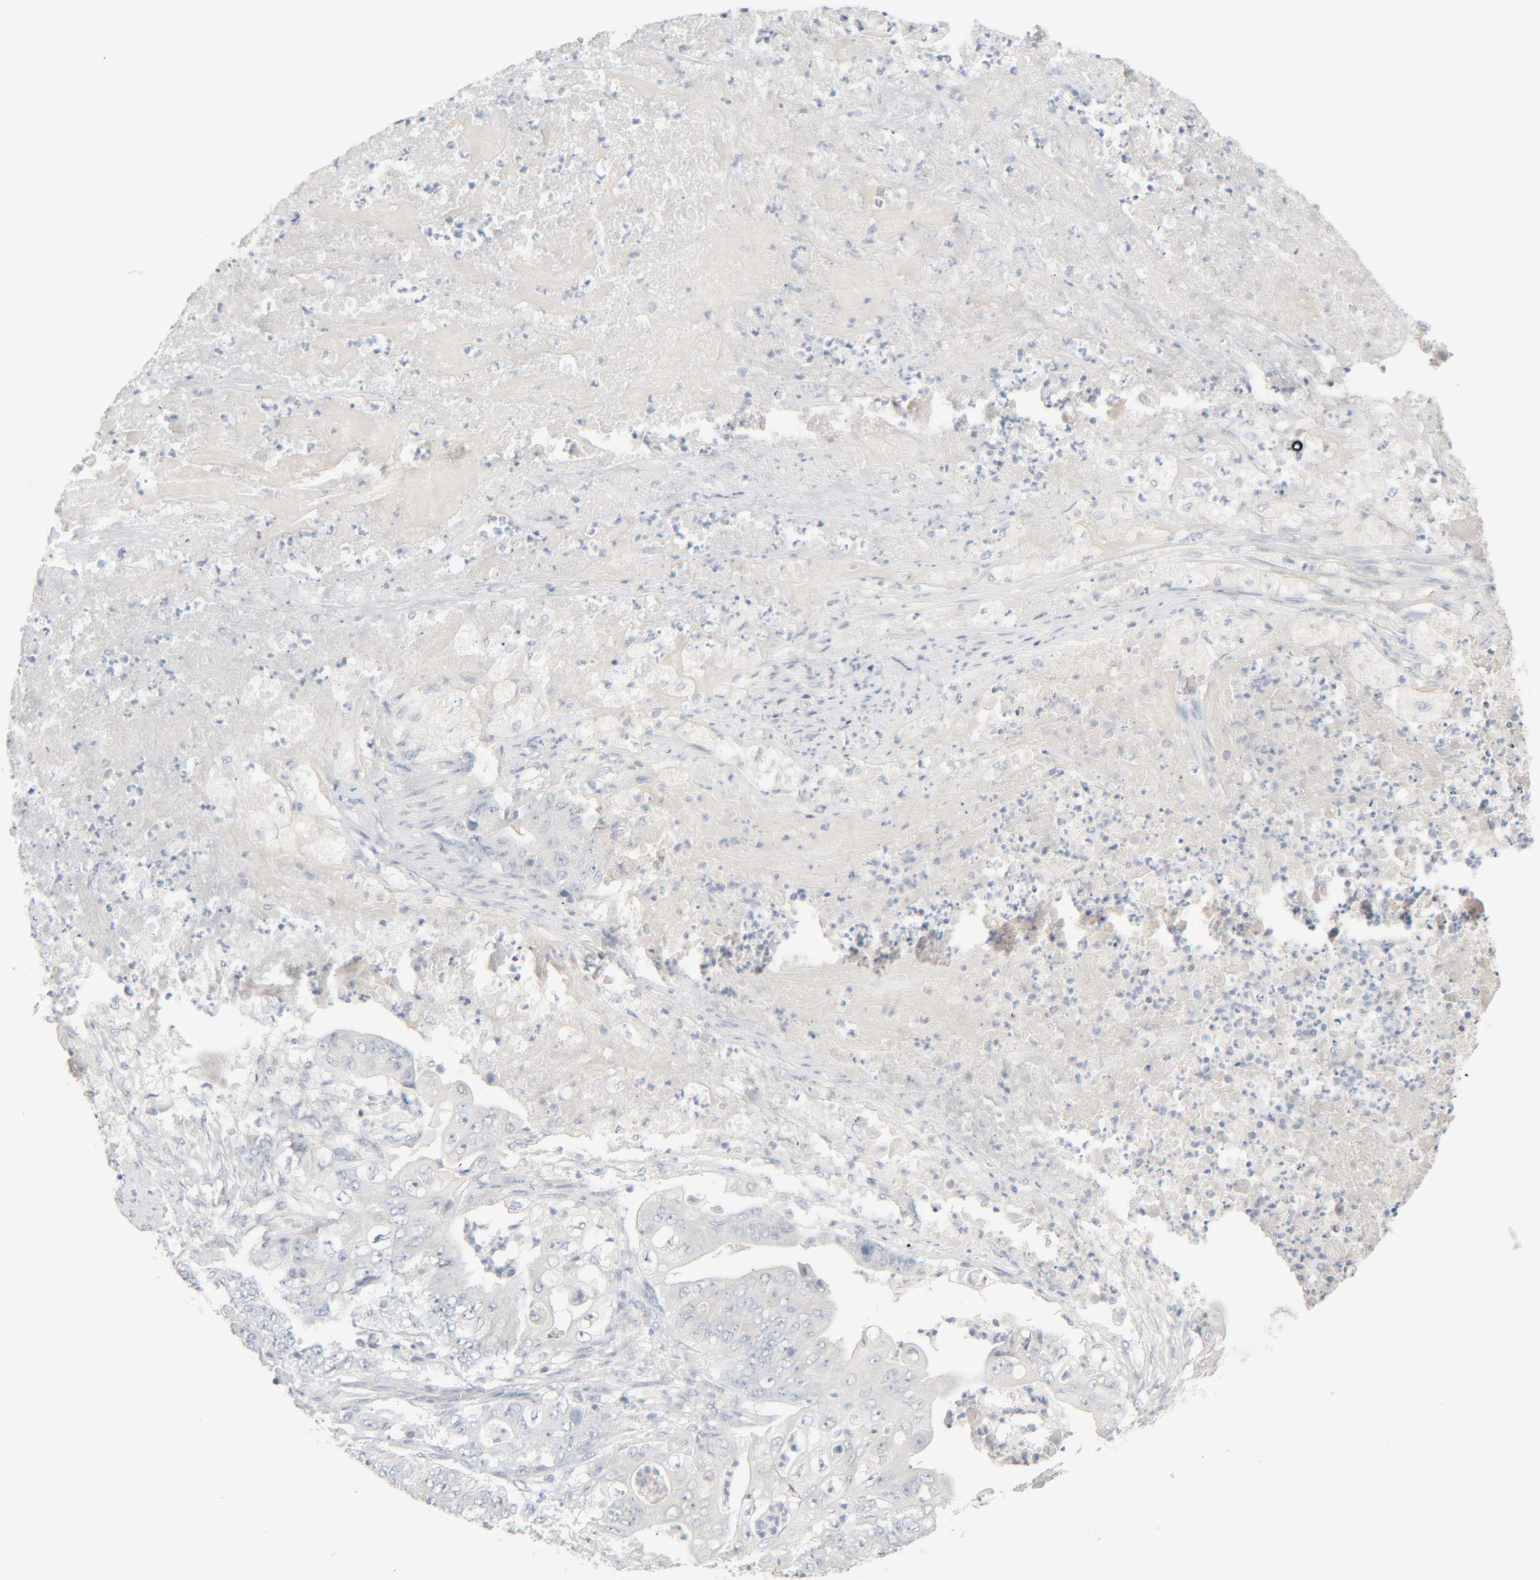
{"staining": {"intensity": "negative", "quantity": "none", "location": "none"}, "tissue": "stomach cancer", "cell_type": "Tumor cells", "image_type": "cancer", "snomed": [{"axis": "morphology", "description": "Adenocarcinoma, NOS"}, {"axis": "topography", "description": "Stomach"}], "caption": "Tumor cells are negative for brown protein staining in stomach cancer.", "gene": "RIDA", "patient": {"sex": "female", "age": 73}}